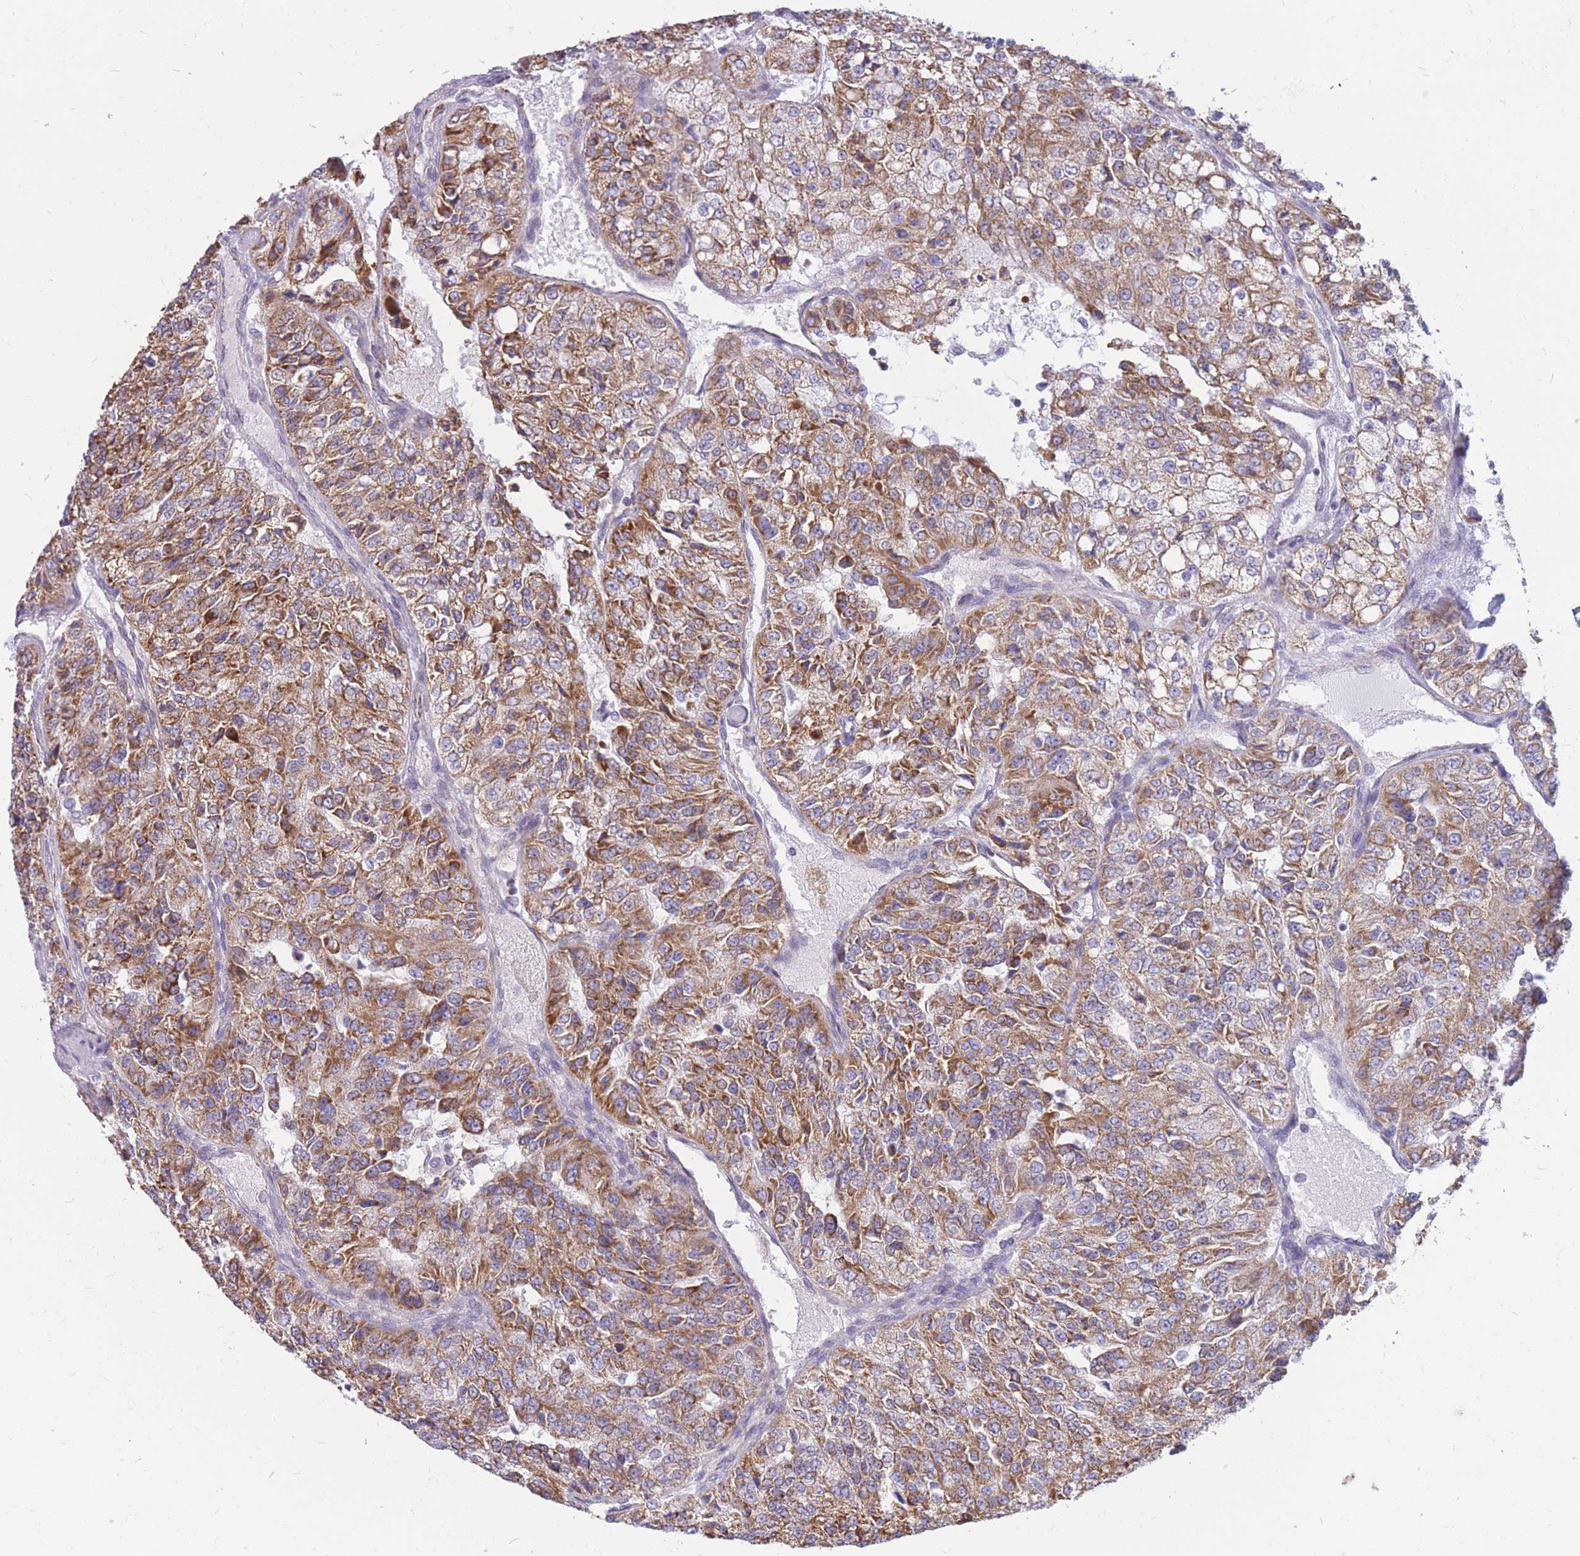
{"staining": {"intensity": "moderate", "quantity": ">75%", "location": "cytoplasmic/membranous"}, "tissue": "renal cancer", "cell_type": "Tumor cells", "image_type": "cancer", "snomed": [{"axis": "morphology", "description": "Adenocarcinoma, NOS"}, {"axis": "topography", "description": "Kidney"}], "caption": "A photomicrograph of human renal cancer (adenocarcinoma) stained for a protein reveals moderate cytoplasmic/membranous brown staining in tumor cells.", "gene": "PCSK1", "patient": {"sex": "female", "age": 63}}